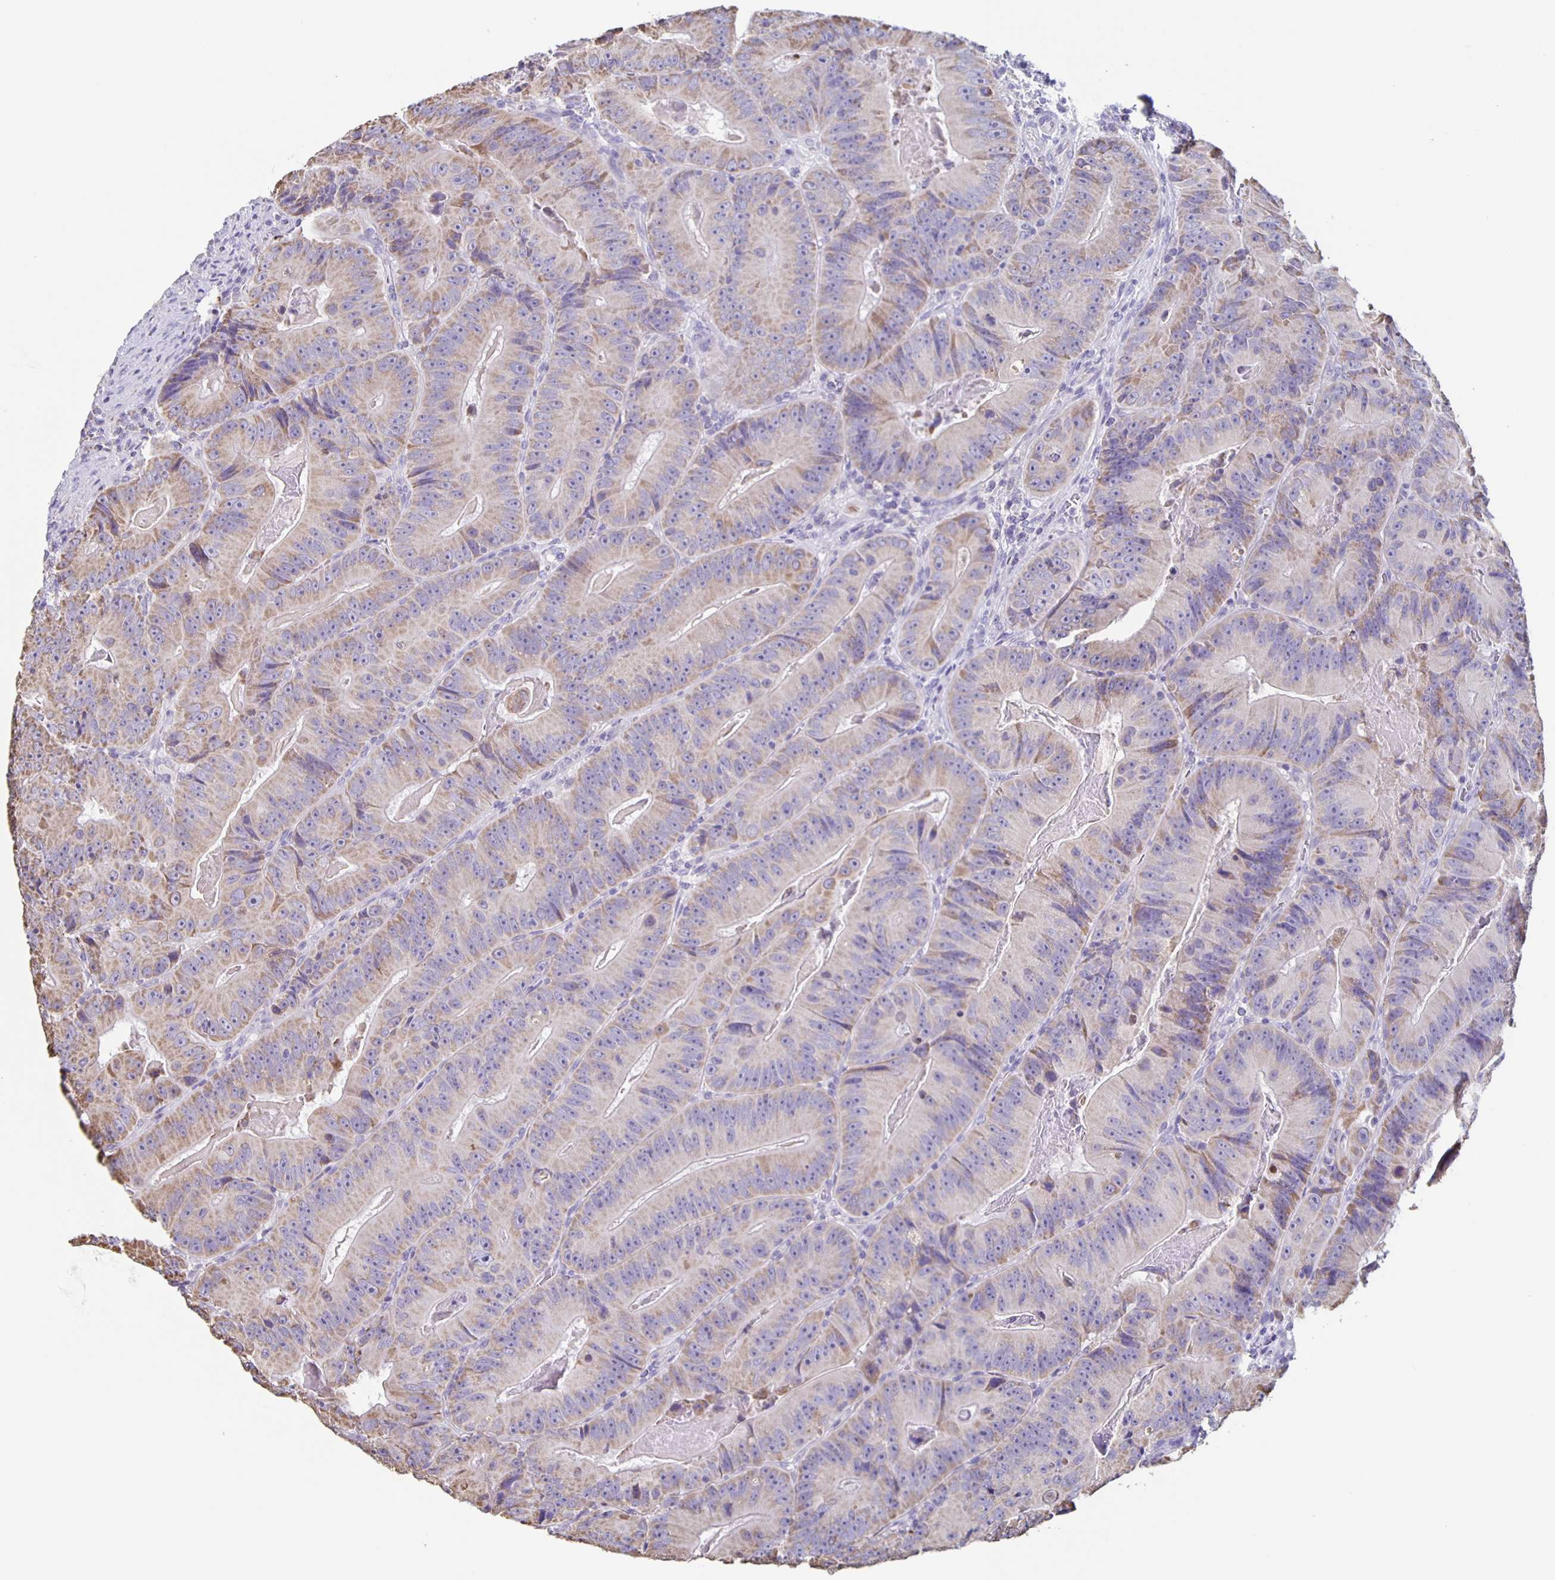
{"staining": {"intensity": "weak", "quantity": "25%-75%", "location": "cytoplasmic/membranous"}, "tissue": "colorectal cancer", "cell_type": "Tumor cells", "image_type": "cancer", "snomed": [{"axis": "morphology", "description": "Adenocarcinoma, NOS"}, {"axis": "topography", "description": "Colon"}], "caption": "Immunohistochemistry (IHC) (DAB (3,3'-diaminobenzidine)) staining of colorectal cancer reveals weak cytoplasmic/membranous protein positivity in about 25%-75% of tumor cells.", "gene": "TPPP", "patient": {"sex": "female", "age": 86}}